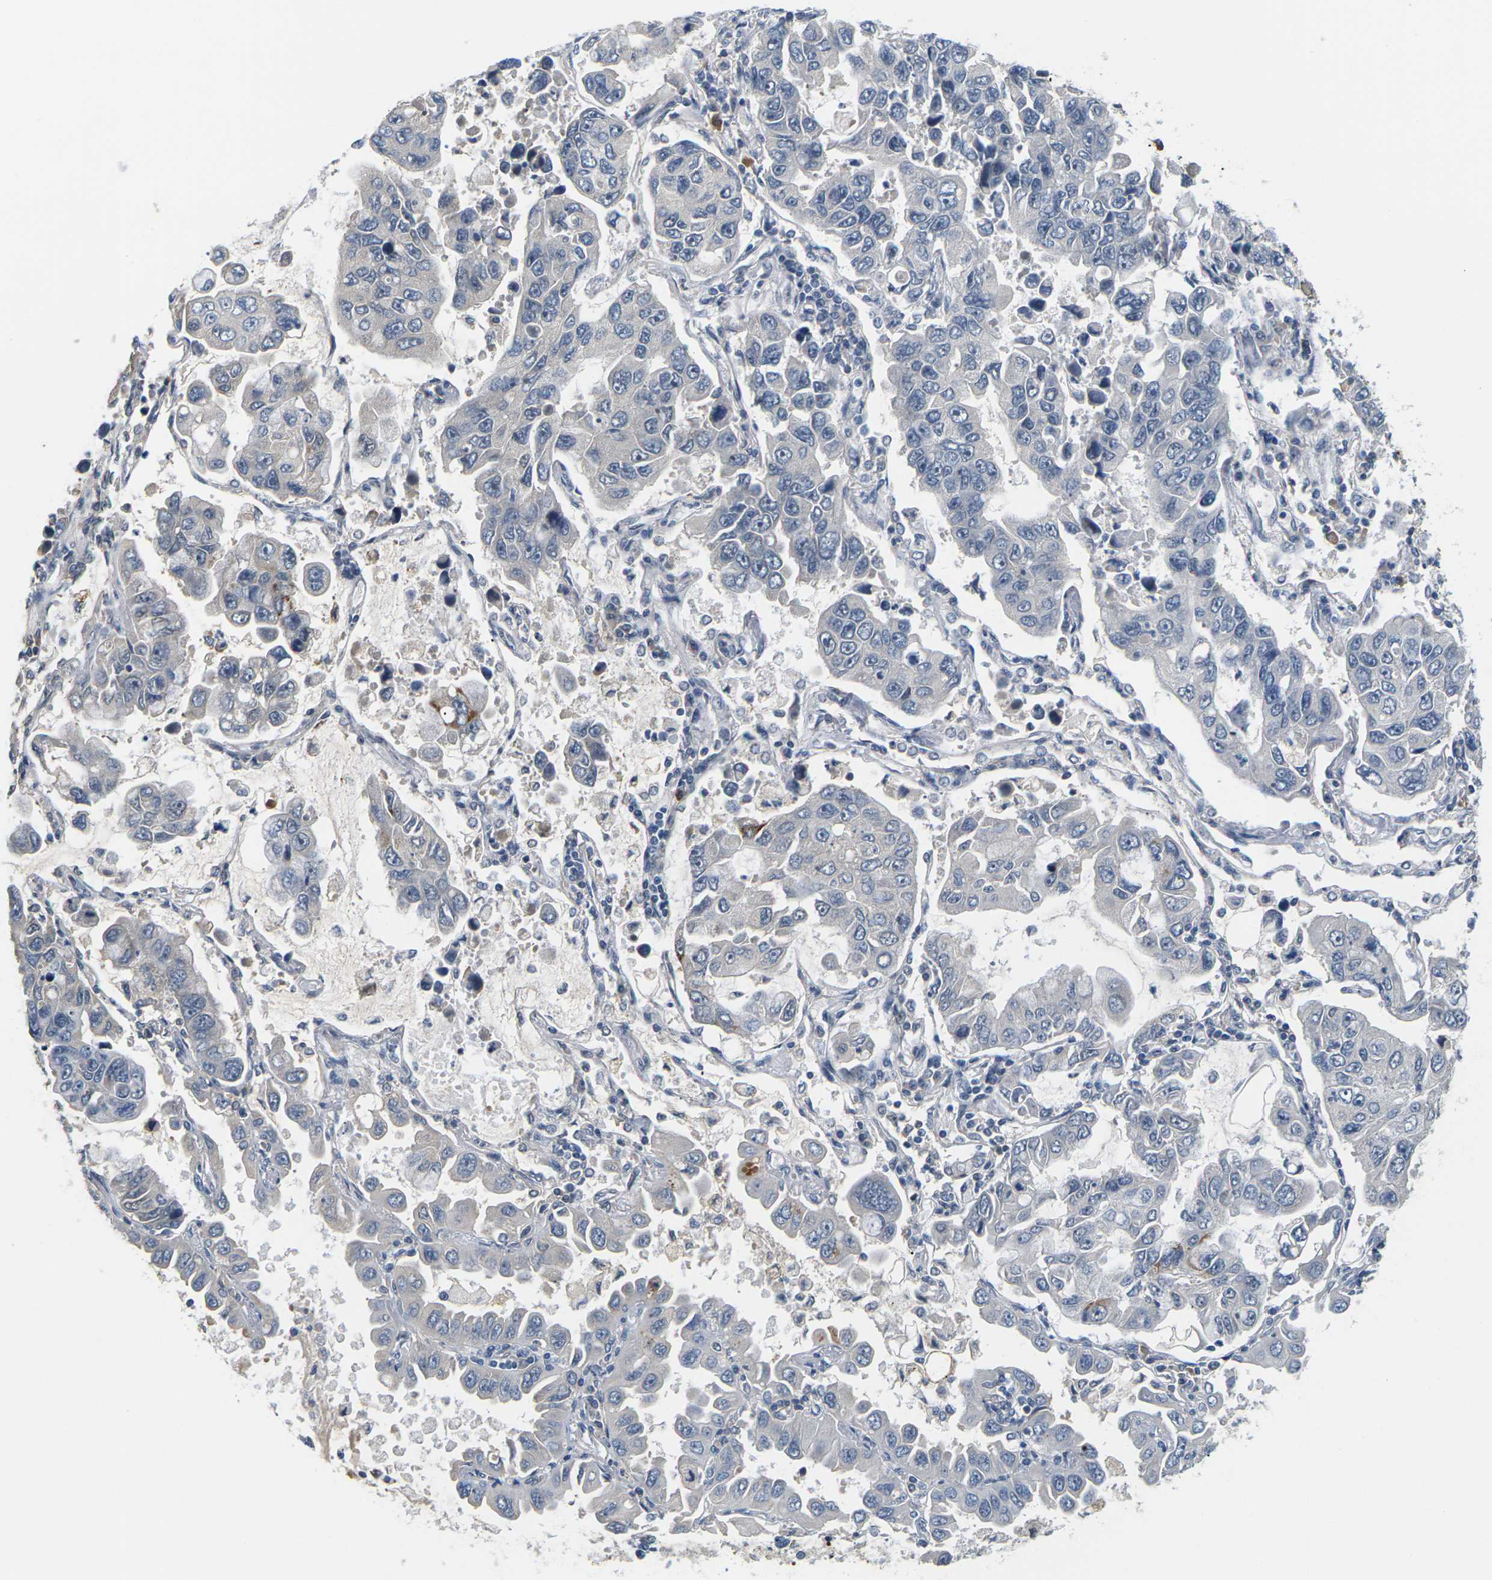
{"staining": {"intensity": "negative", "quantity": "none", "location": "none"}, "tissue": "lung cancer", "cell_type": "Tumor cells", "image_type": "cancer", "snomed": [{"axis": "morphology", "description": "Adenocarcinoma, NOS"}, {"axis": "topography", "description": "Lung"}], "caption": "Tumor cells are negative for protein expression in human lung cancer (adenocarcinoma).", "gene": "PKP2", "patient": {"sex": "male", "age": 64}}